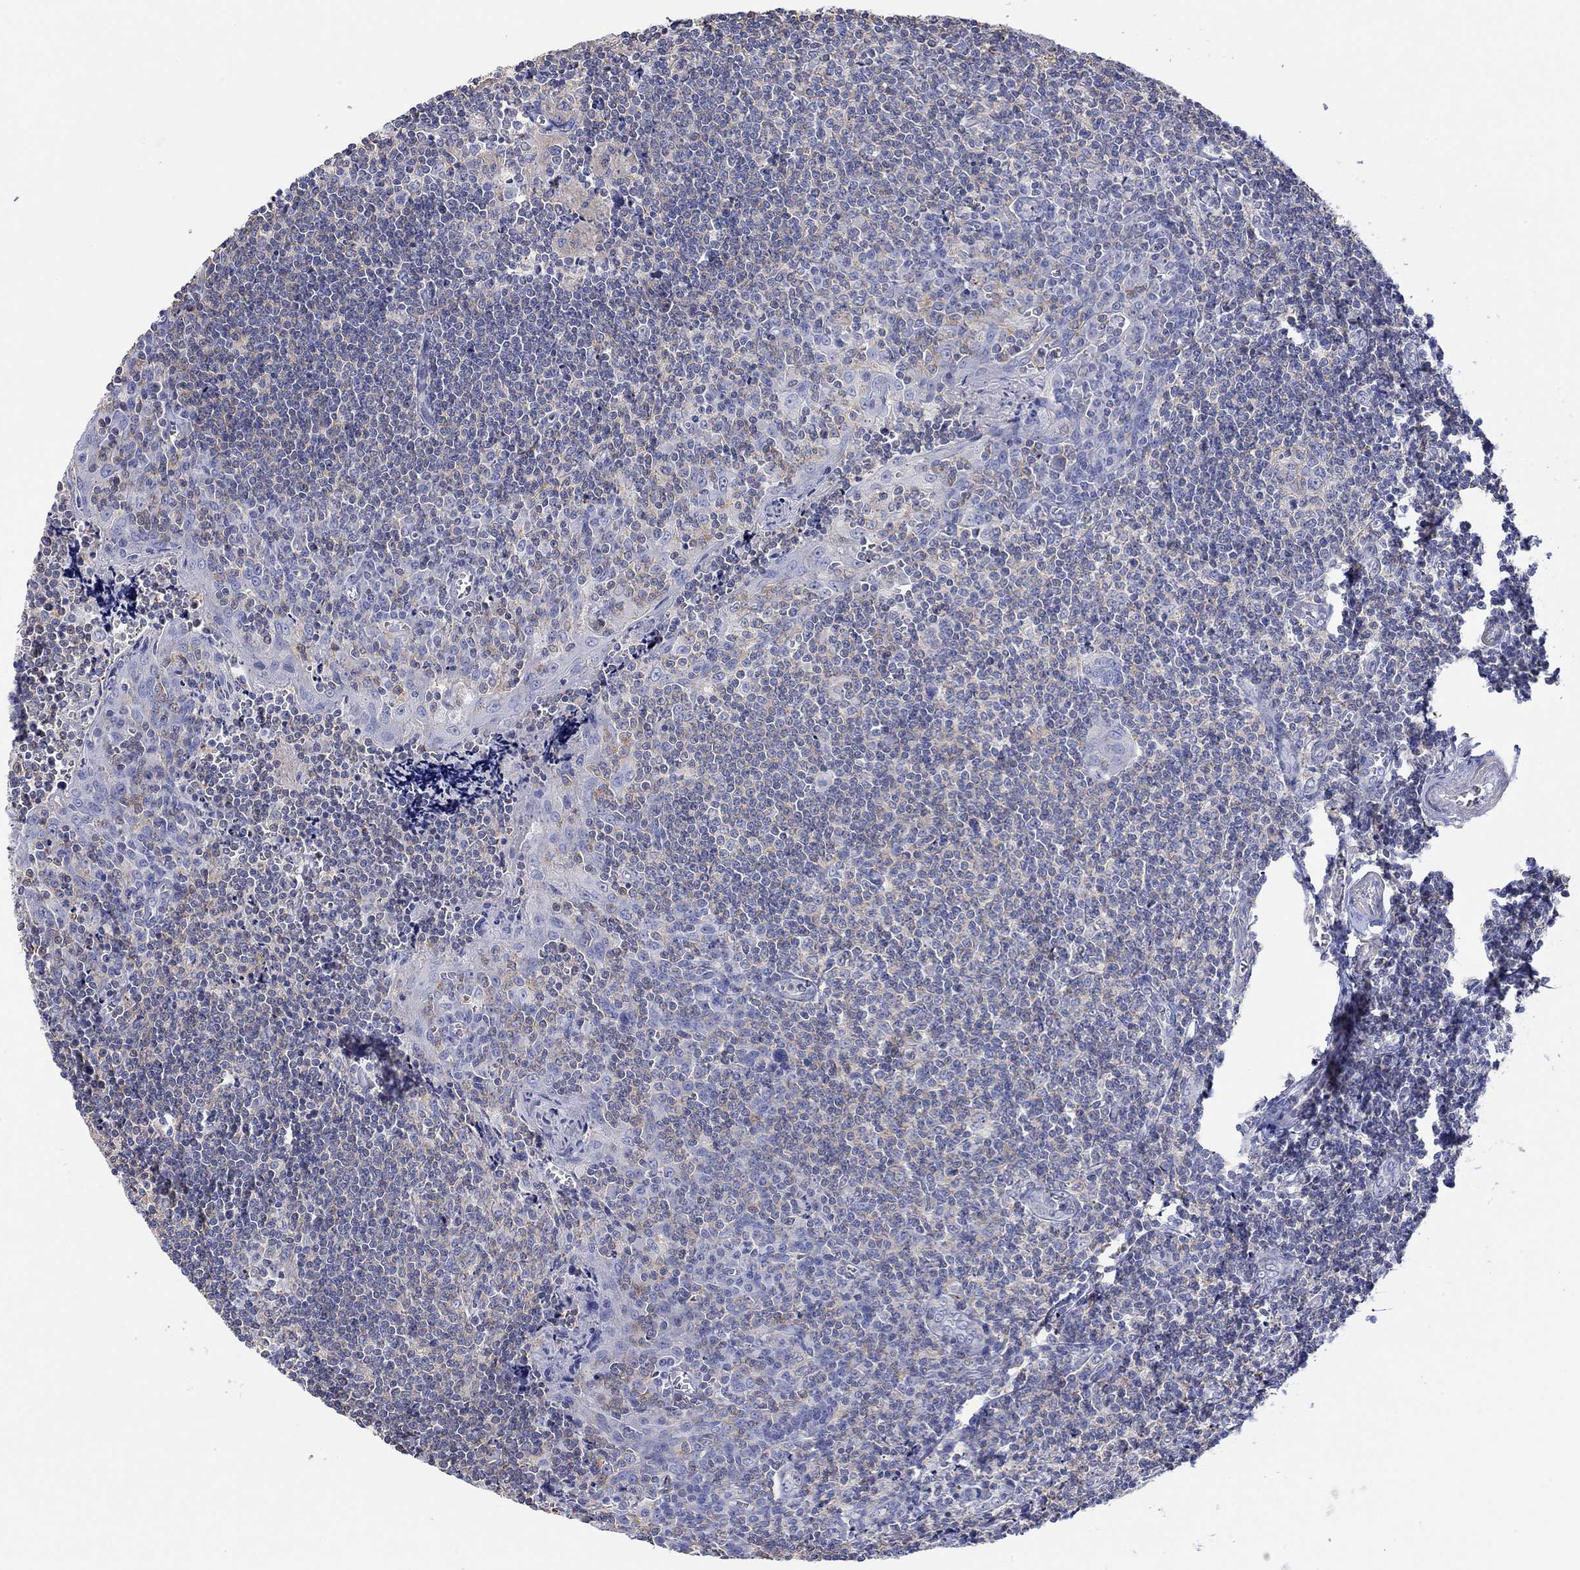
{"staining": {"intensity": "weak", "quantity": "25%-75%", "location": "cytoplasmic/membranous"}, "tissue": "tonsil", "cell_type": "Germinal center cells", "image_type": "normal", "snomed": [{"axis": "morphology", "description": "Normal tissue, NOS"}, {"axis": "morphology", "description": "Inflammation, NOS"}, {"axis": "topography", "description": "Tonsil"}], "caption": "Immunohistochemical staining of unremarkable tonsil demonstrates 25%-75% levels of weak cytoplasmic/membranous protein expression in about 25%-75% of germinal center cells.", "gene": "PPIL6", "patient": {"sex": "female", "age": 31}}